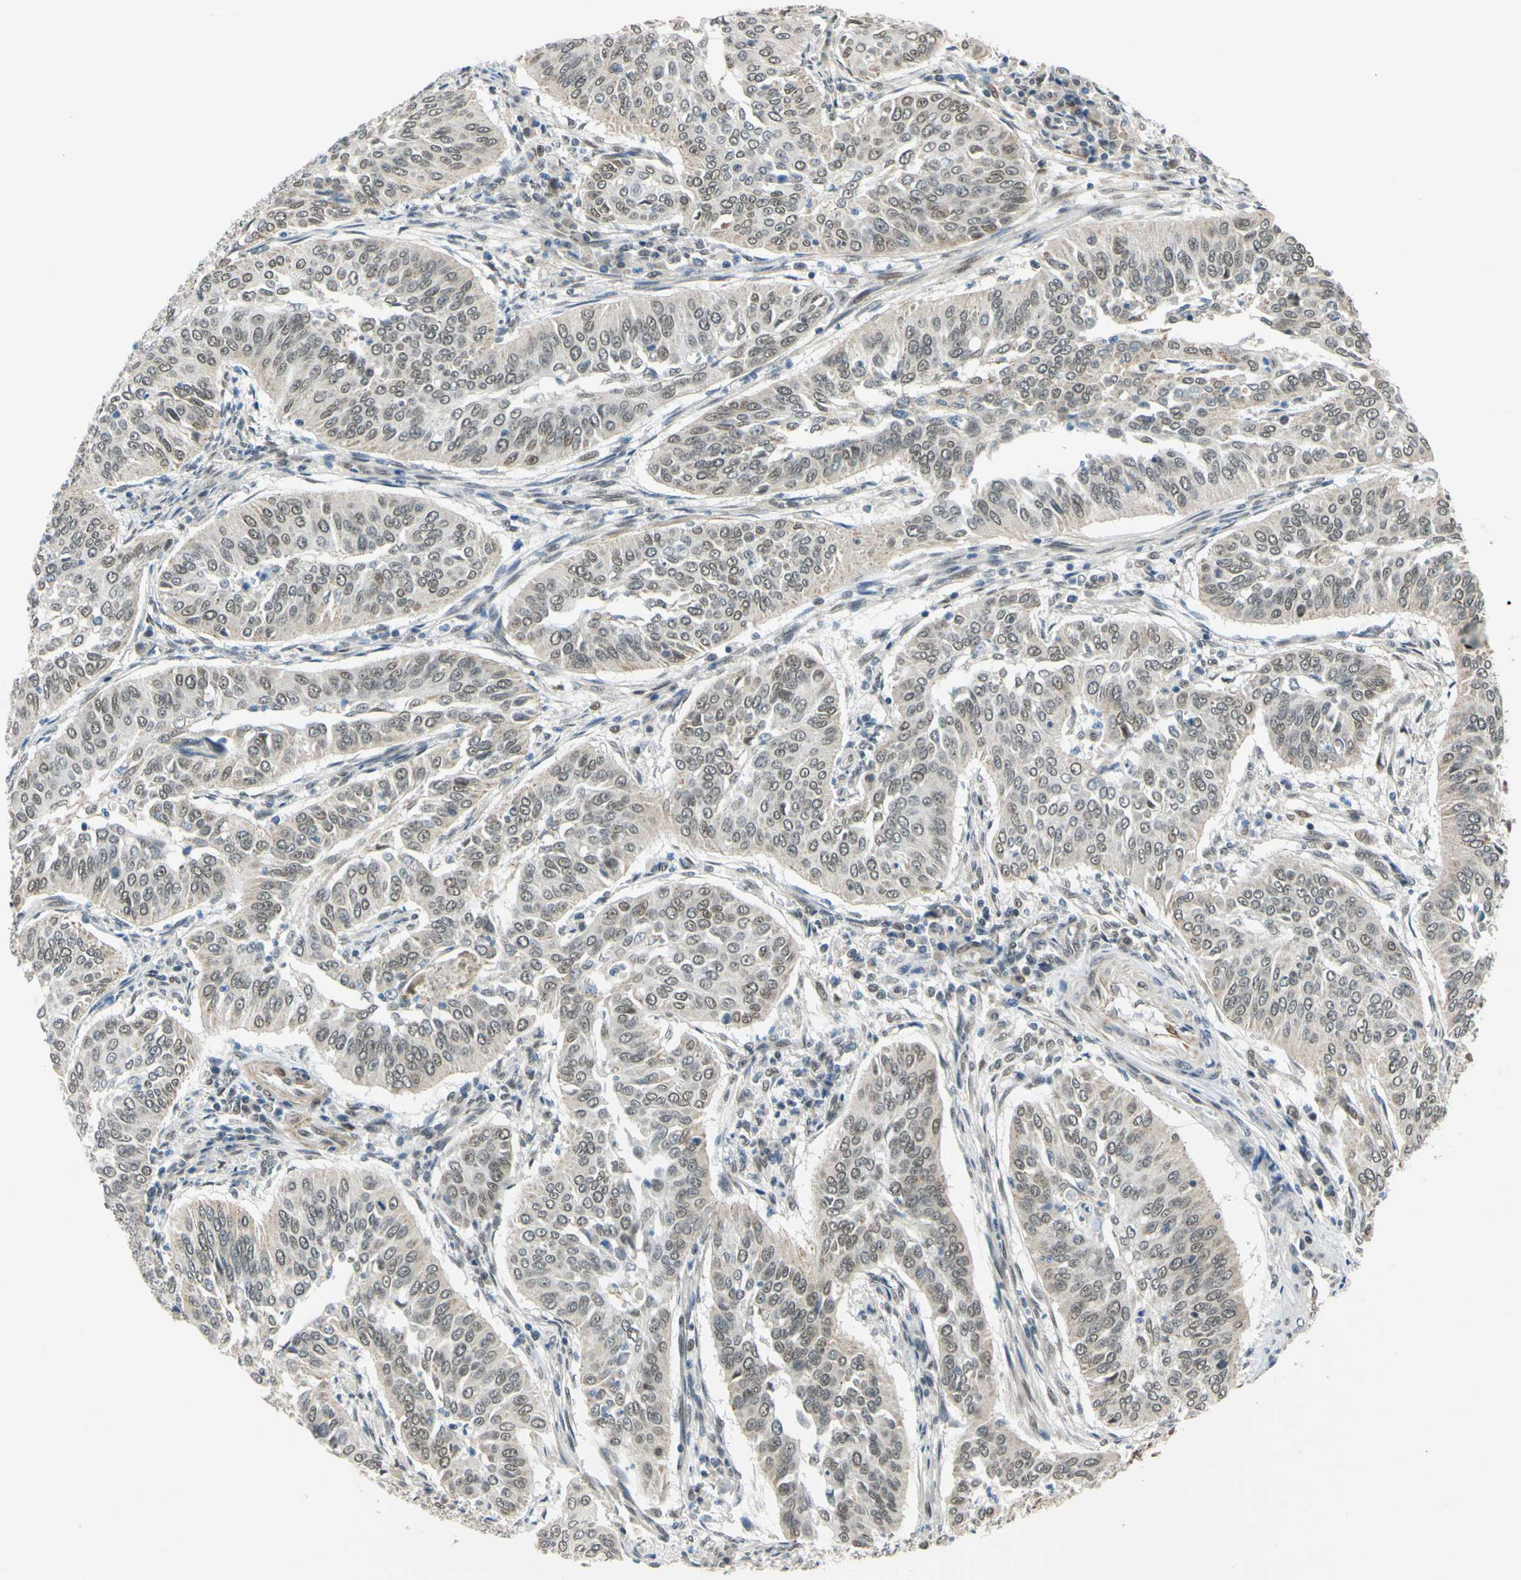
{"staining": {"intensity": "weak", "quantity": ">75%", "location": "cytoplasmic/membranous,nuclear"}, "tissue": "cervical cancer", "cell_type": "Tumor cells", "image_type": "cancer", "snomed": [{"axis": "morphology", "description": "Normal tissue, NOS"}, {"axis": "morphology", "description": "Squamous cell carcinoma, NOS"}, {"axis": "topography", "description": "Cervix"}], "caption": "The image displays immunohistochemical staining of cervical cancer (squamous cell carcinoma). There is weak cytoplasmic/membranous and nuclear staining is appreciated in about >75% of tumor cells. (DAB IHC with brightfield microscopy, high magnification).", "gene": "POGZ", "patient": {"sex": "female", "age": 39}}